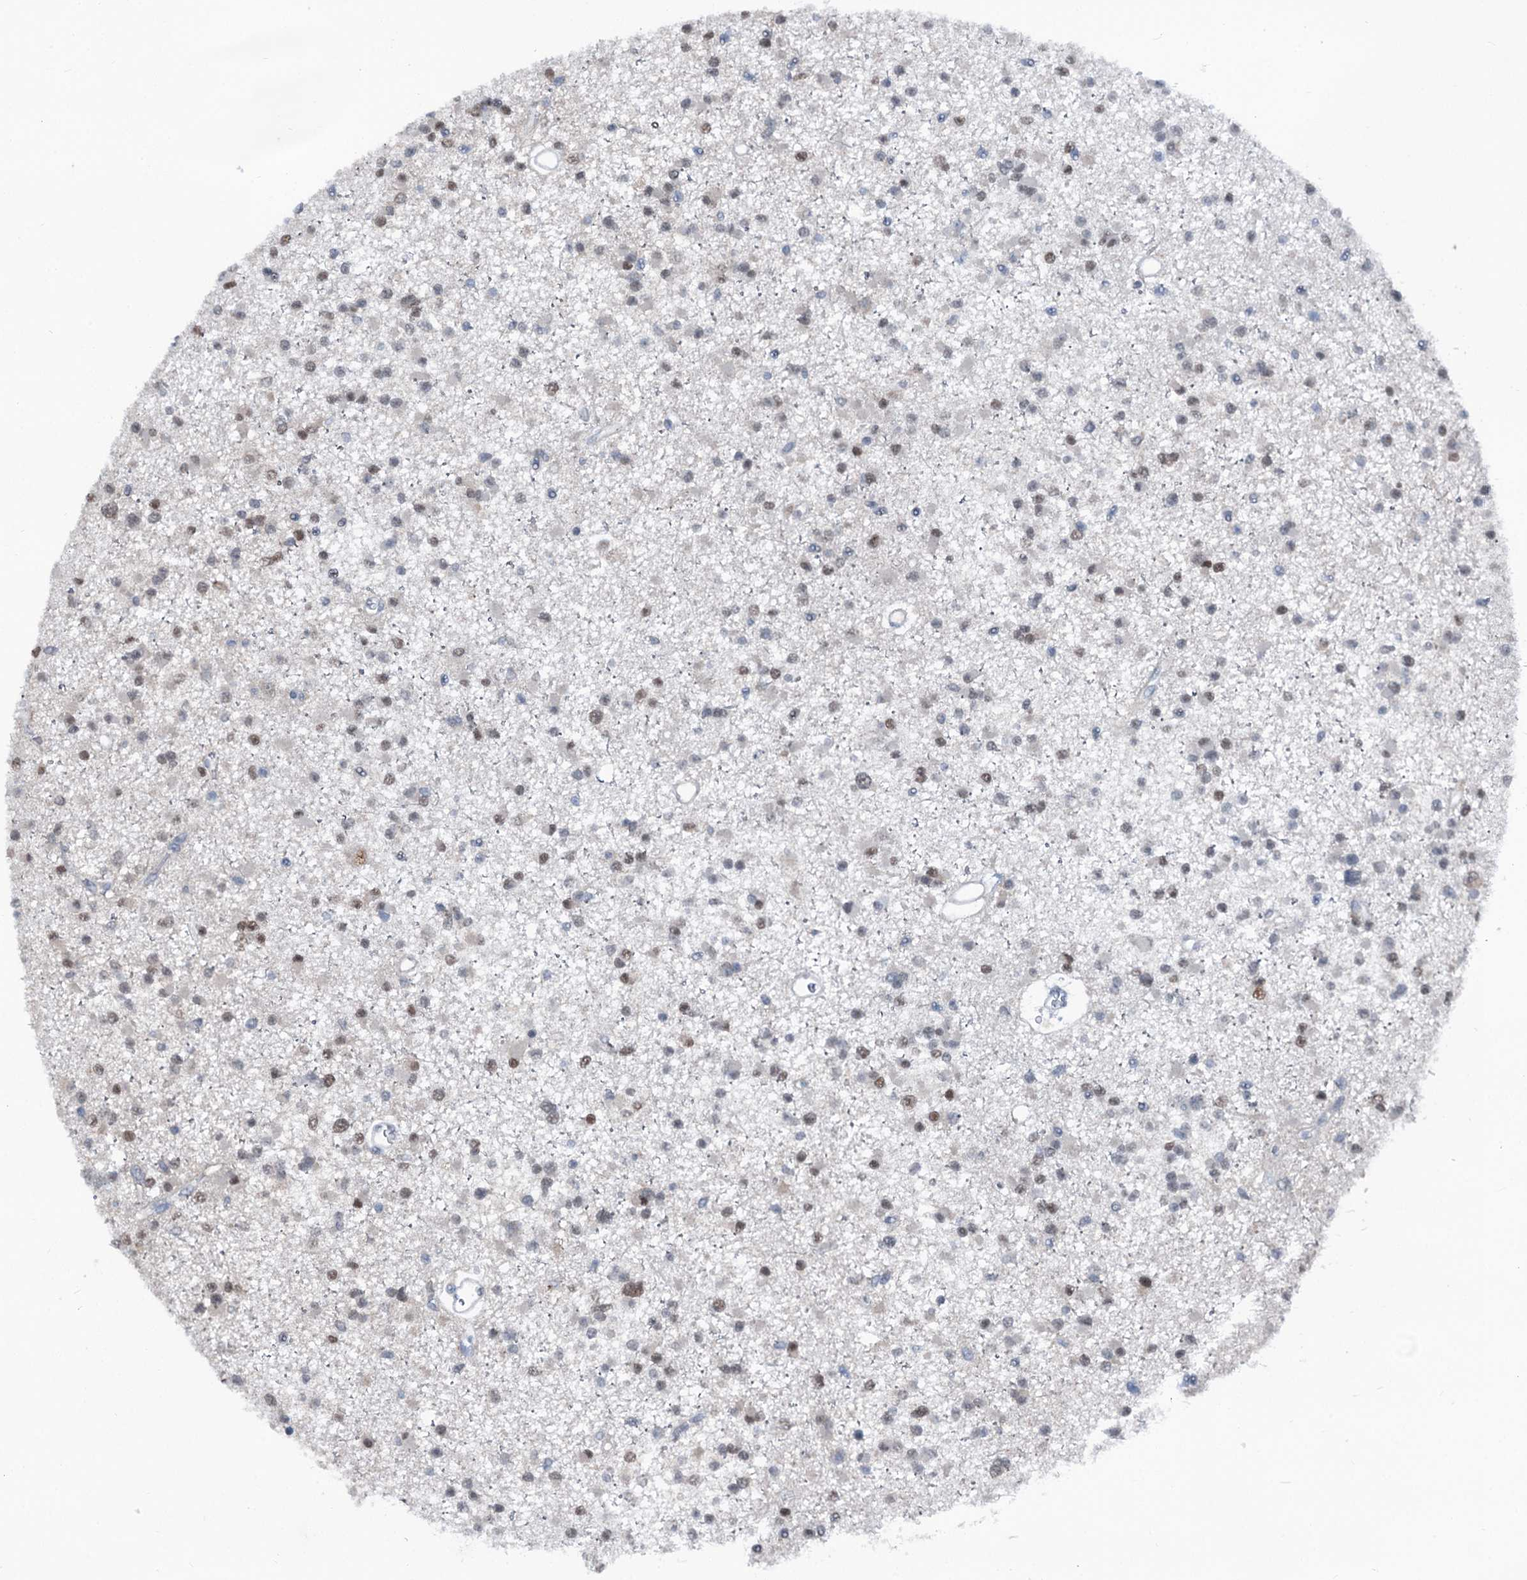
{"staining": {"intensity": "weak", "quantity": "25%-75%", "location": "nuclear"}, "tissue": "glioma", "cell_type": "Tumor cells", "image_type": "cancer", "snomed": [{"axis": "morphology", "description": "Glioma, malignant, Low grade"}, {"axis": "topography", "description": "Brain"}], "caption": "This is a histology image of immunohistochemistry (IHC) staining of low-grade glioma (malignant), which shows weak positivity in the nuclear of tumor cells.", "gene": "PSMD13", "patient": {"sex": "female", "age": 22}}